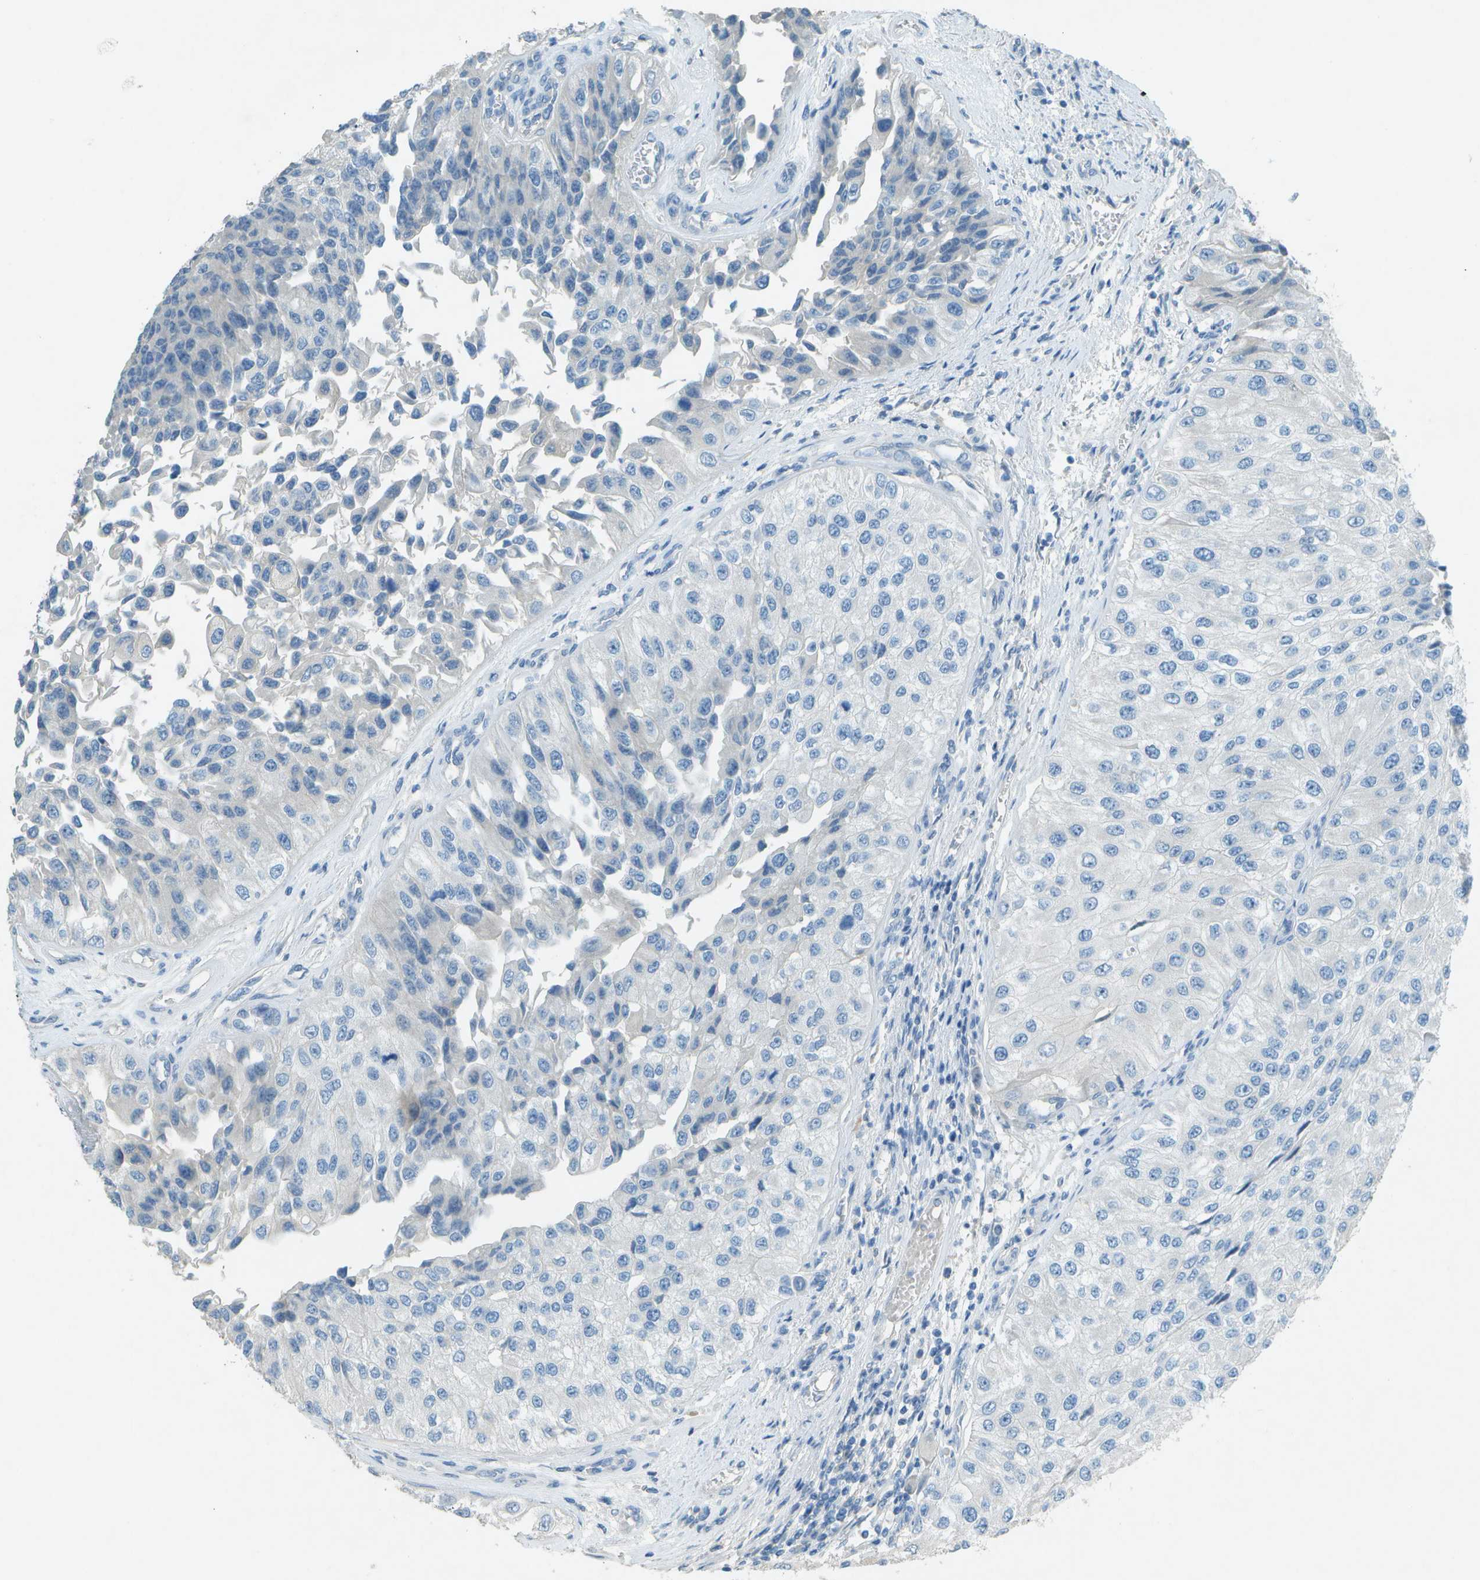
{"staining": {"intensity": "negative", "quantity": "none", "location": "none"}, "tissue": "urothelial cancer", "cell_type": "Tumor cells", "image_type": "cancer", "snomed": [{"axis": "morphology", "description": "Urothelial carcinoma, High grade"}, {"axis": "topography", "description": "Kidney"}, {"axis": "topography", "description": "Urinary bladder"}], "caption": "High-grade urothelial carcinoma was stained to show a protein in brown. There is no significant expression in tumor cells.", "gene": "LGI2", "patient": {"sex": "male", "age": 77}}